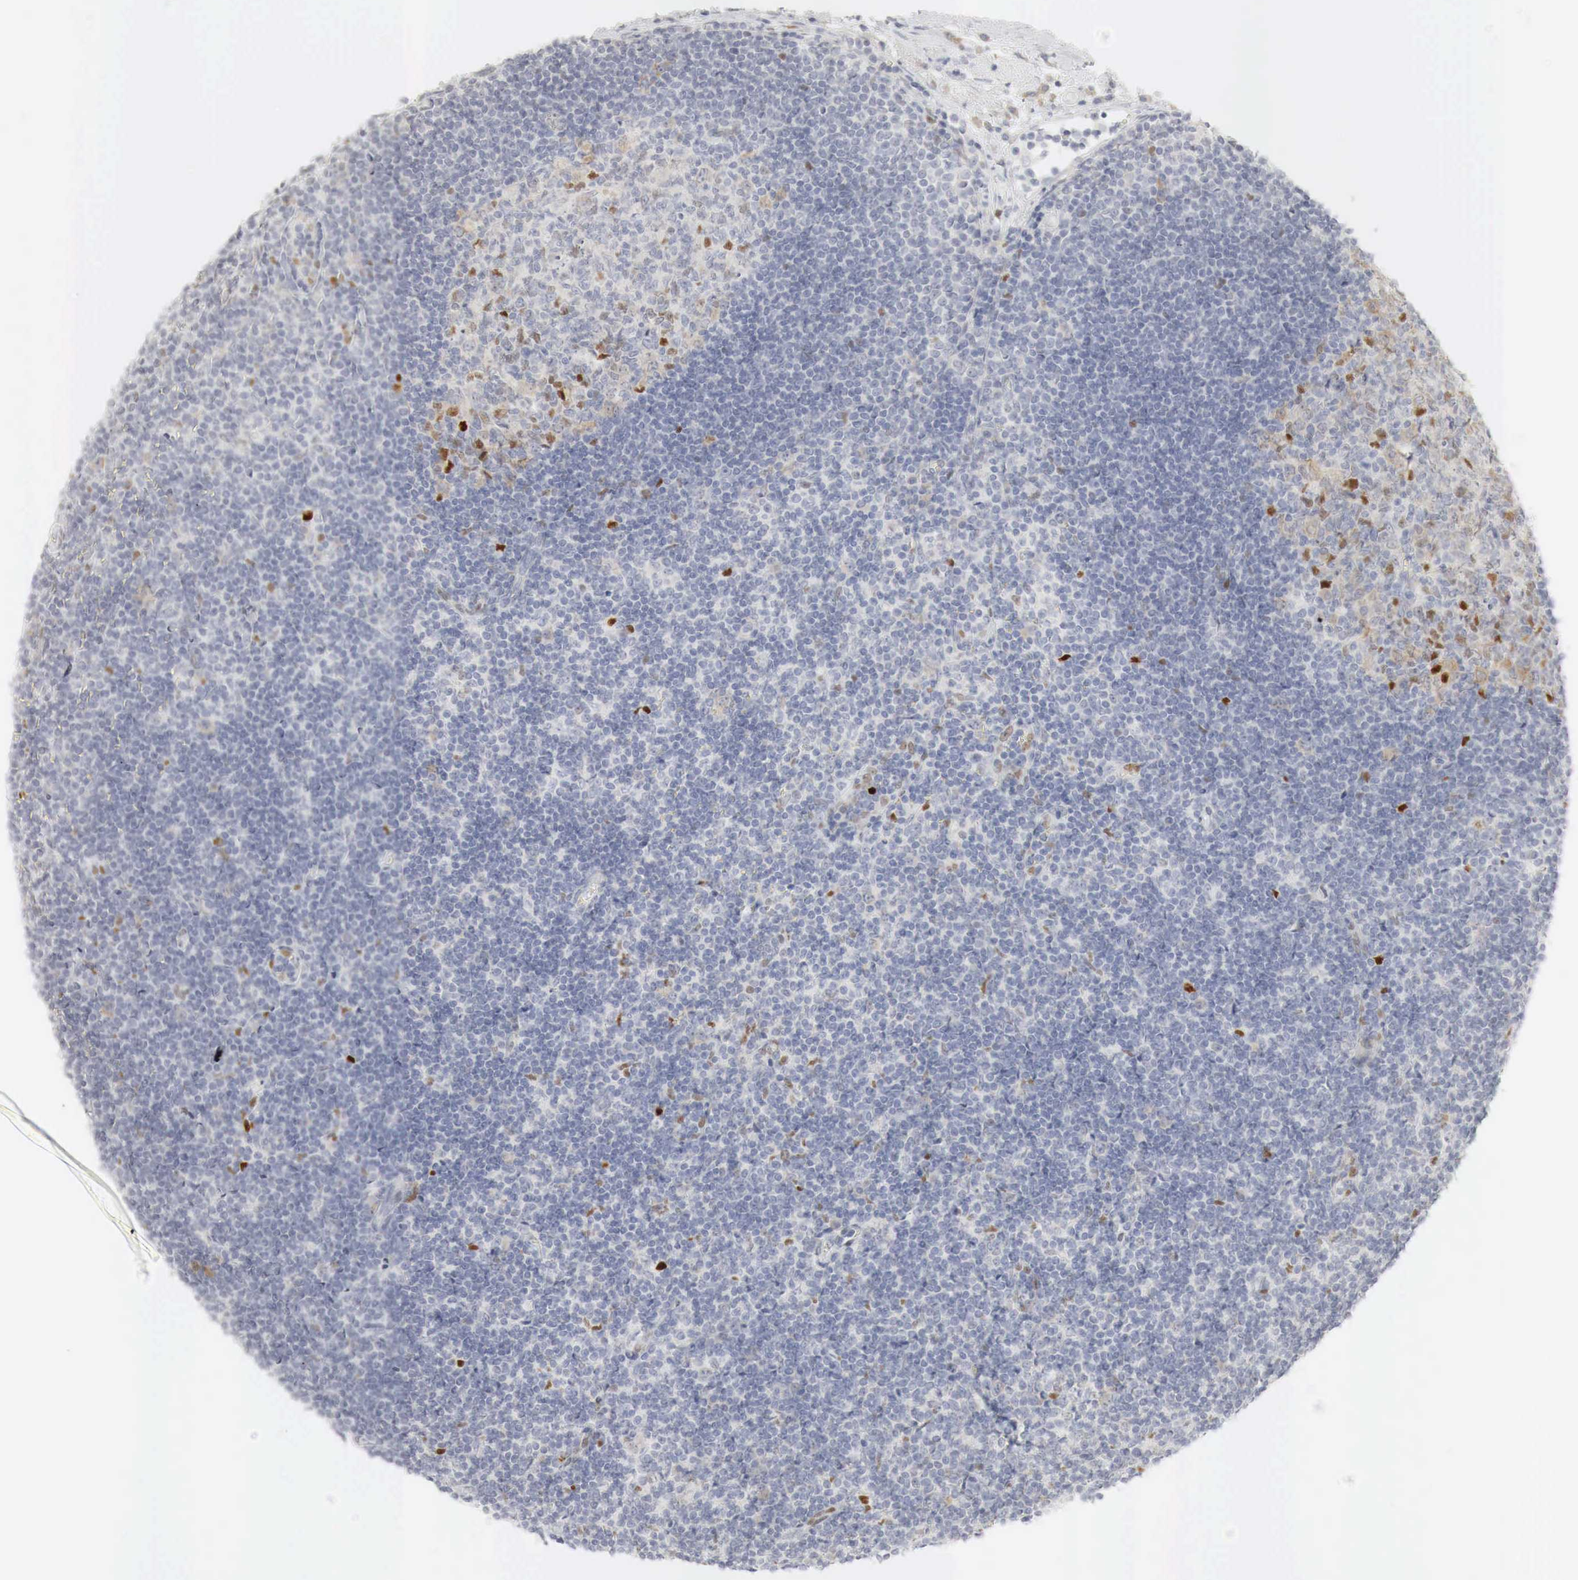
{"staining": {"intensity": "moderate", "quantity": "<25%", "location": "nuclear"}, "tissue": "lymph node", "cell_type": "Germinal center cells", "image_type": "normal", "snomed": [{"axis": "morphology", "description": "Normal tissue, NOS"}, {"axis": "topography", "description": "Lymph node"}], "caption": "Immunohistochemistry (IHC) histopathology image of unremarkable lymph node: lymph node stained using immunohistochemistry (IHC) reveals low levels of moderate protein expression localized specifically in the nuclear of germinal center cells, appearing as a nuclear brown color.", "gene": "TP63", "patient": {"sex": "female", "age": 53}}